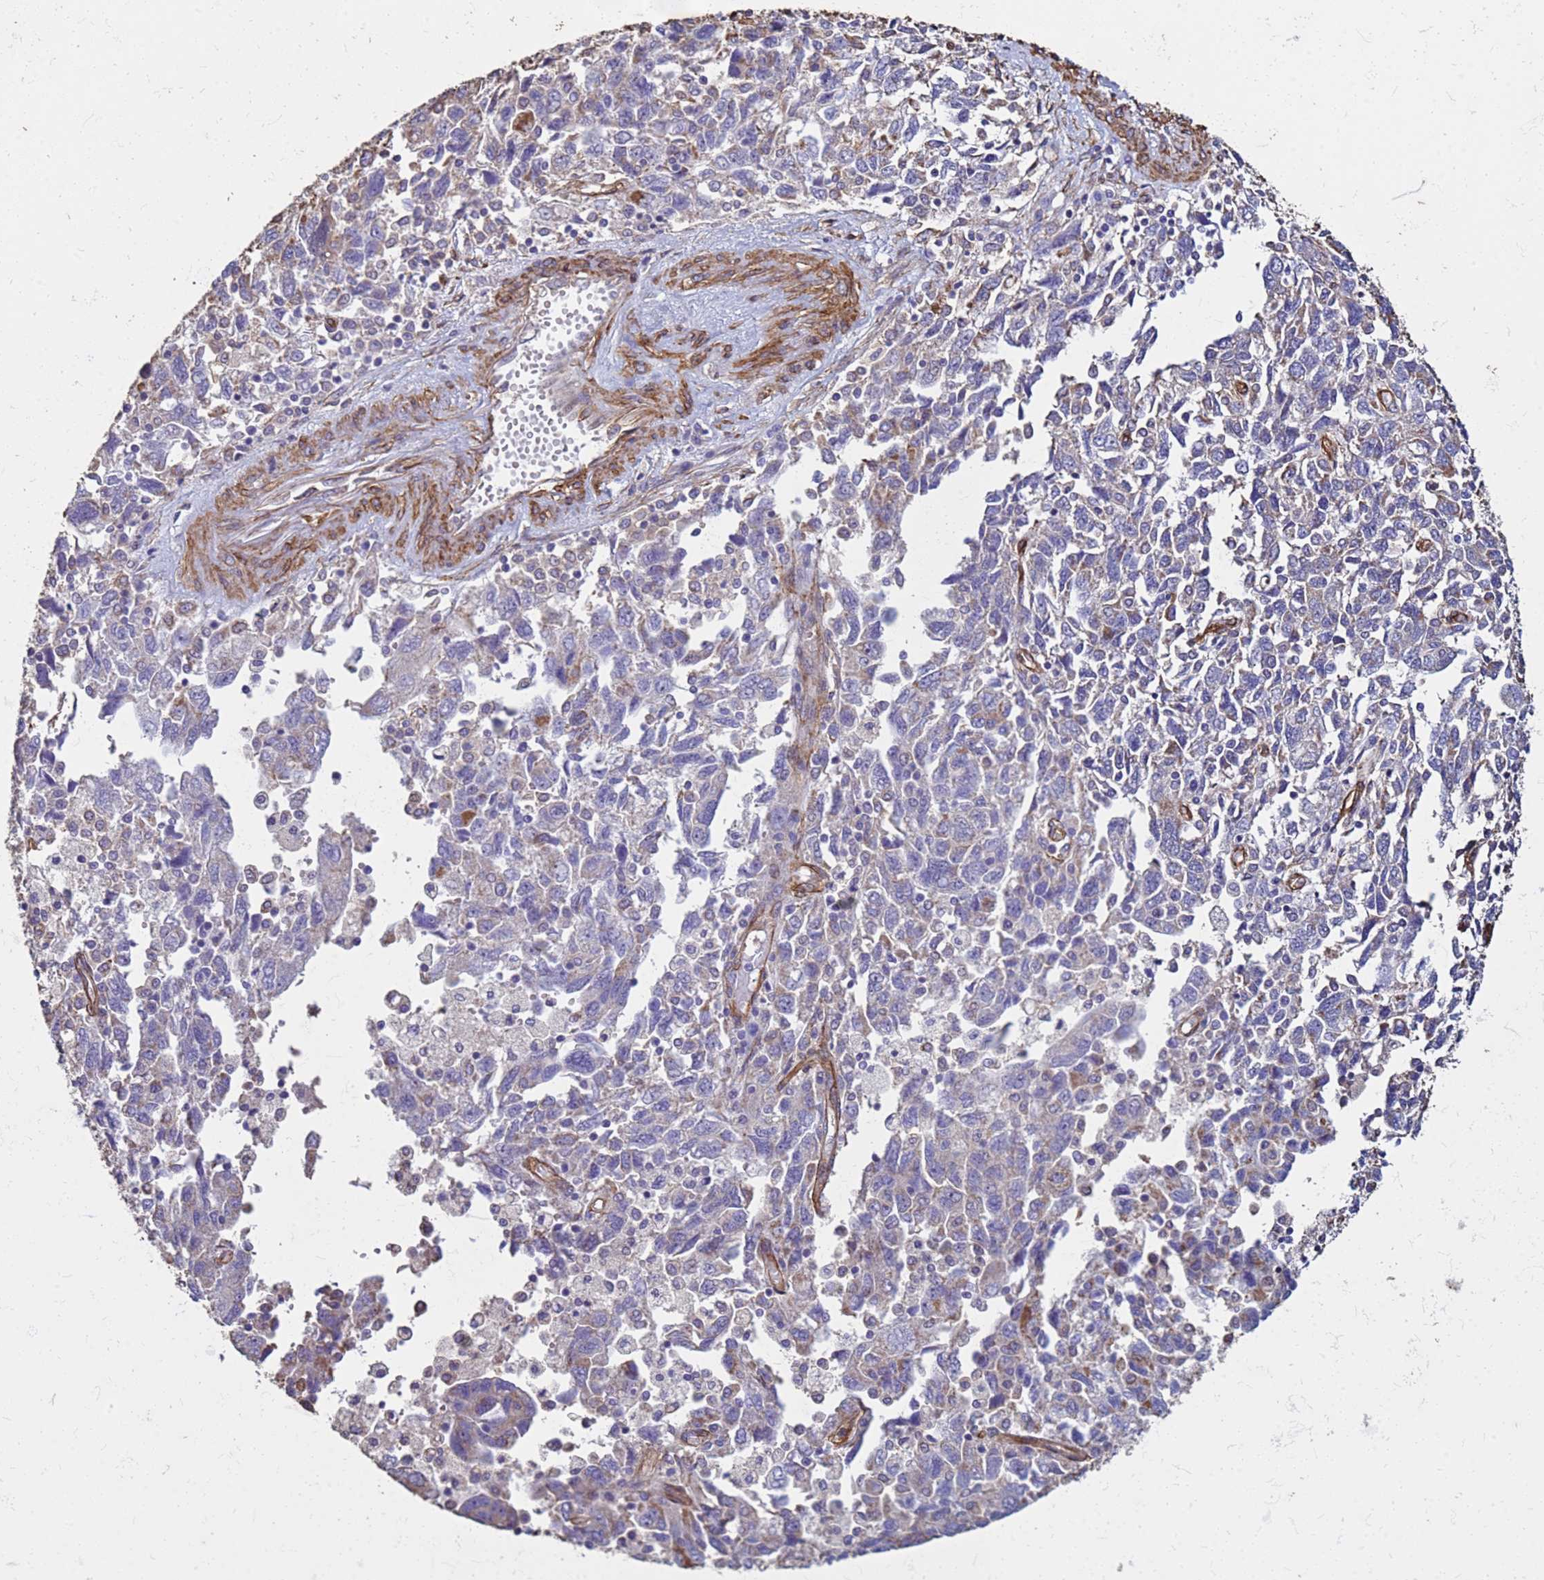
{"staining": {"intensity": "weak", "quantity": "<25%", "location": "cytoplasmic/membranous"}, "tissue": "ovarian cancer", "cell_type": "Tumor cells", "image_type": "cancer", "snomed": [{"axis": "morphology", "description": "Carcinoma, NOS"}, {"axis": "morphology", "description": "Cystadenocarcinoma, serous, NOS"}, {"axis": "topography", "description": "Ovary"}], "caption": "A high-resolution image shows immunohistochemistry (IHC) staining of ovarian carcinoma, which displays no significant staining in tumor cells.", "gene": "GASK1A", "patient": {"sex": "female", "age": 69}}